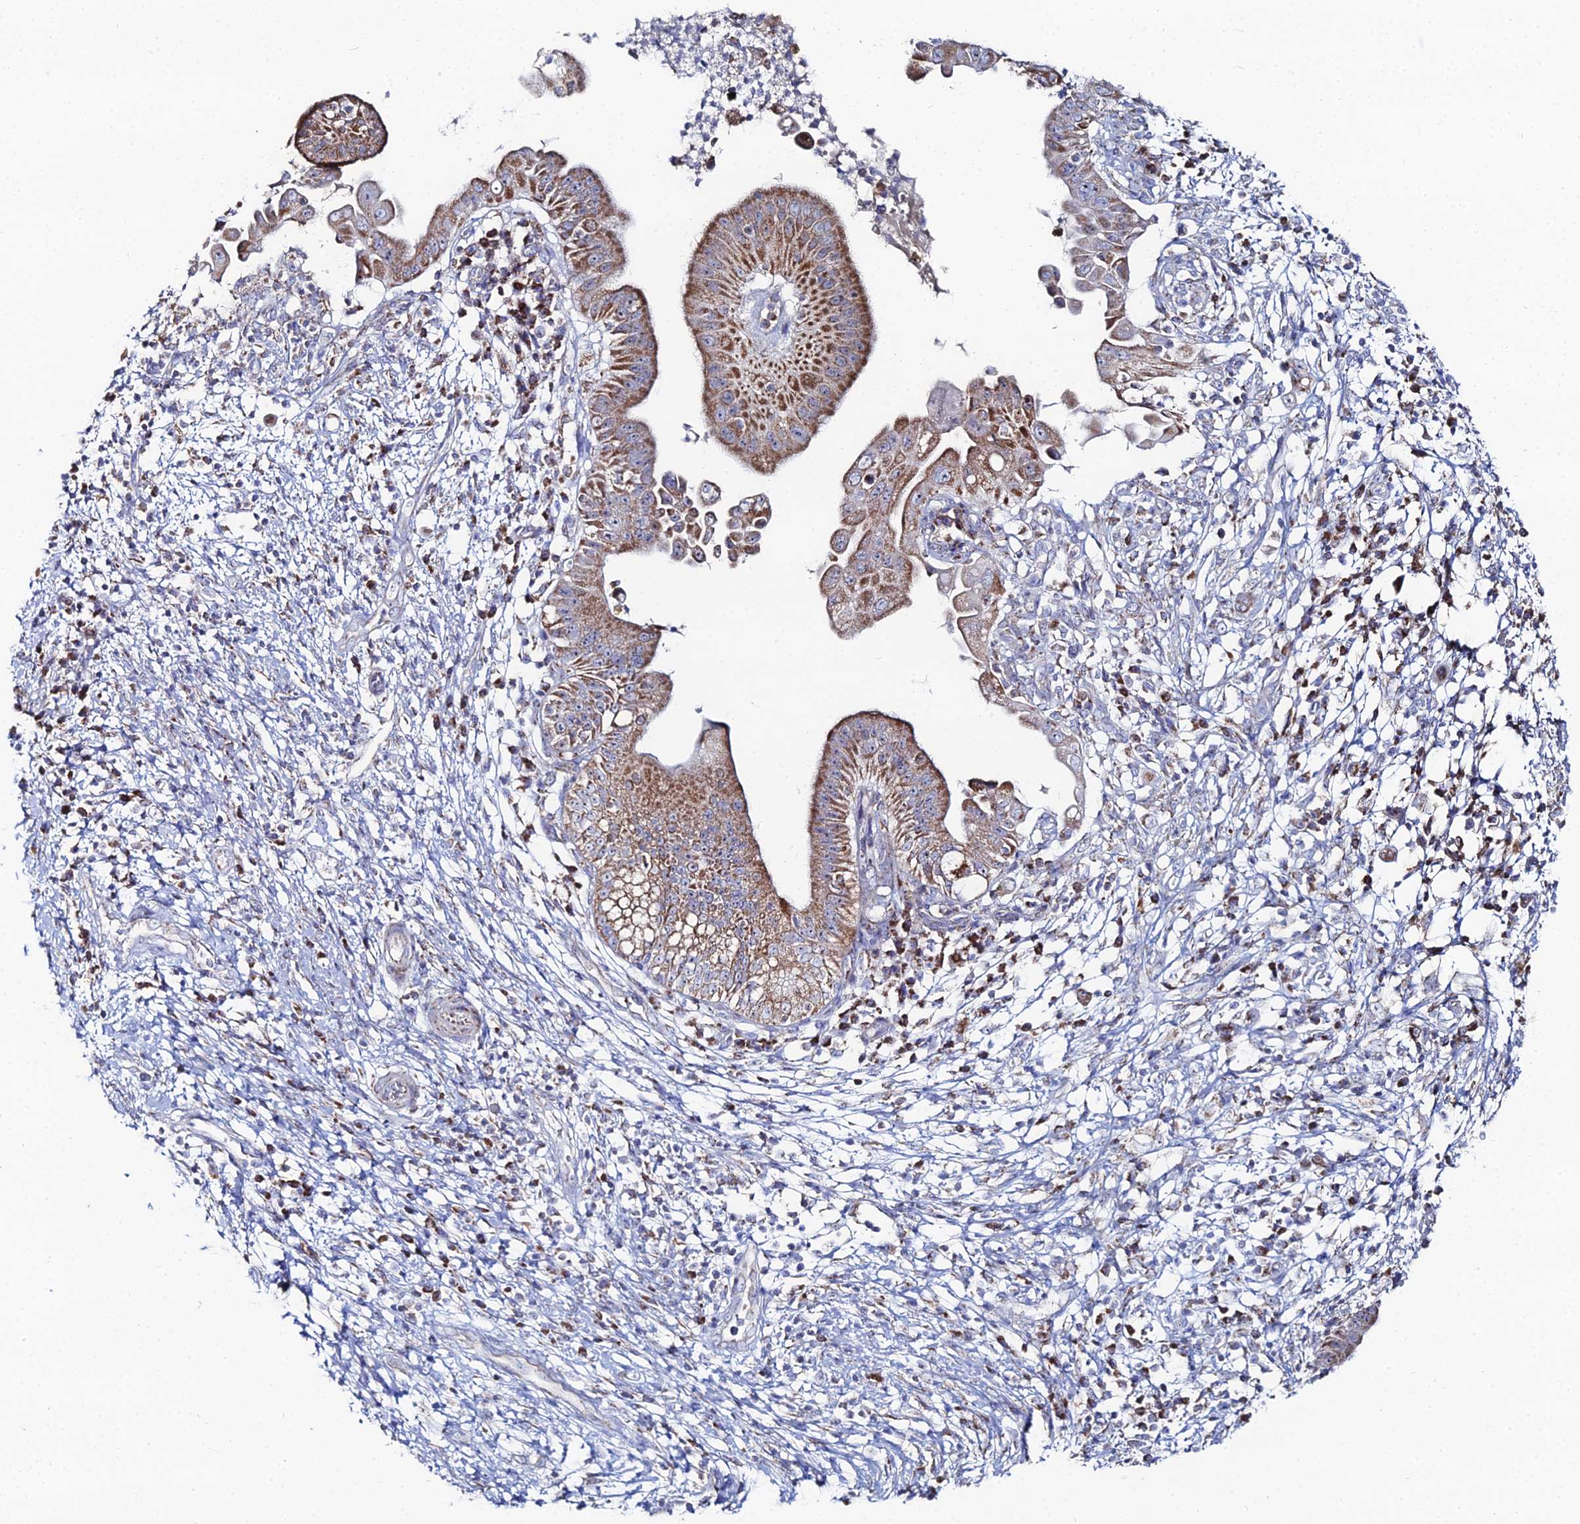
{"staining": {"intensity": "moderate", "quantity": ">75%", "location": "cytoplasmic/membranous"}, "tissue": "pancreatic cancer", "cell_type": "Tumor cells", "image_type": "cancer", "snomed": [{"axis": "morphology", "description": "Adenocarcinoma, NOS"}, {"axis": "topography", "description": "Pancreas"}], "caption": "Tumor cells display moderate cytoplasmic/membranous positivity in about >75% of cells in pancreatic cancer (adenocarcinoma).", "gene": "MPC1", "patient": {"sex": "male", "age": 68}}